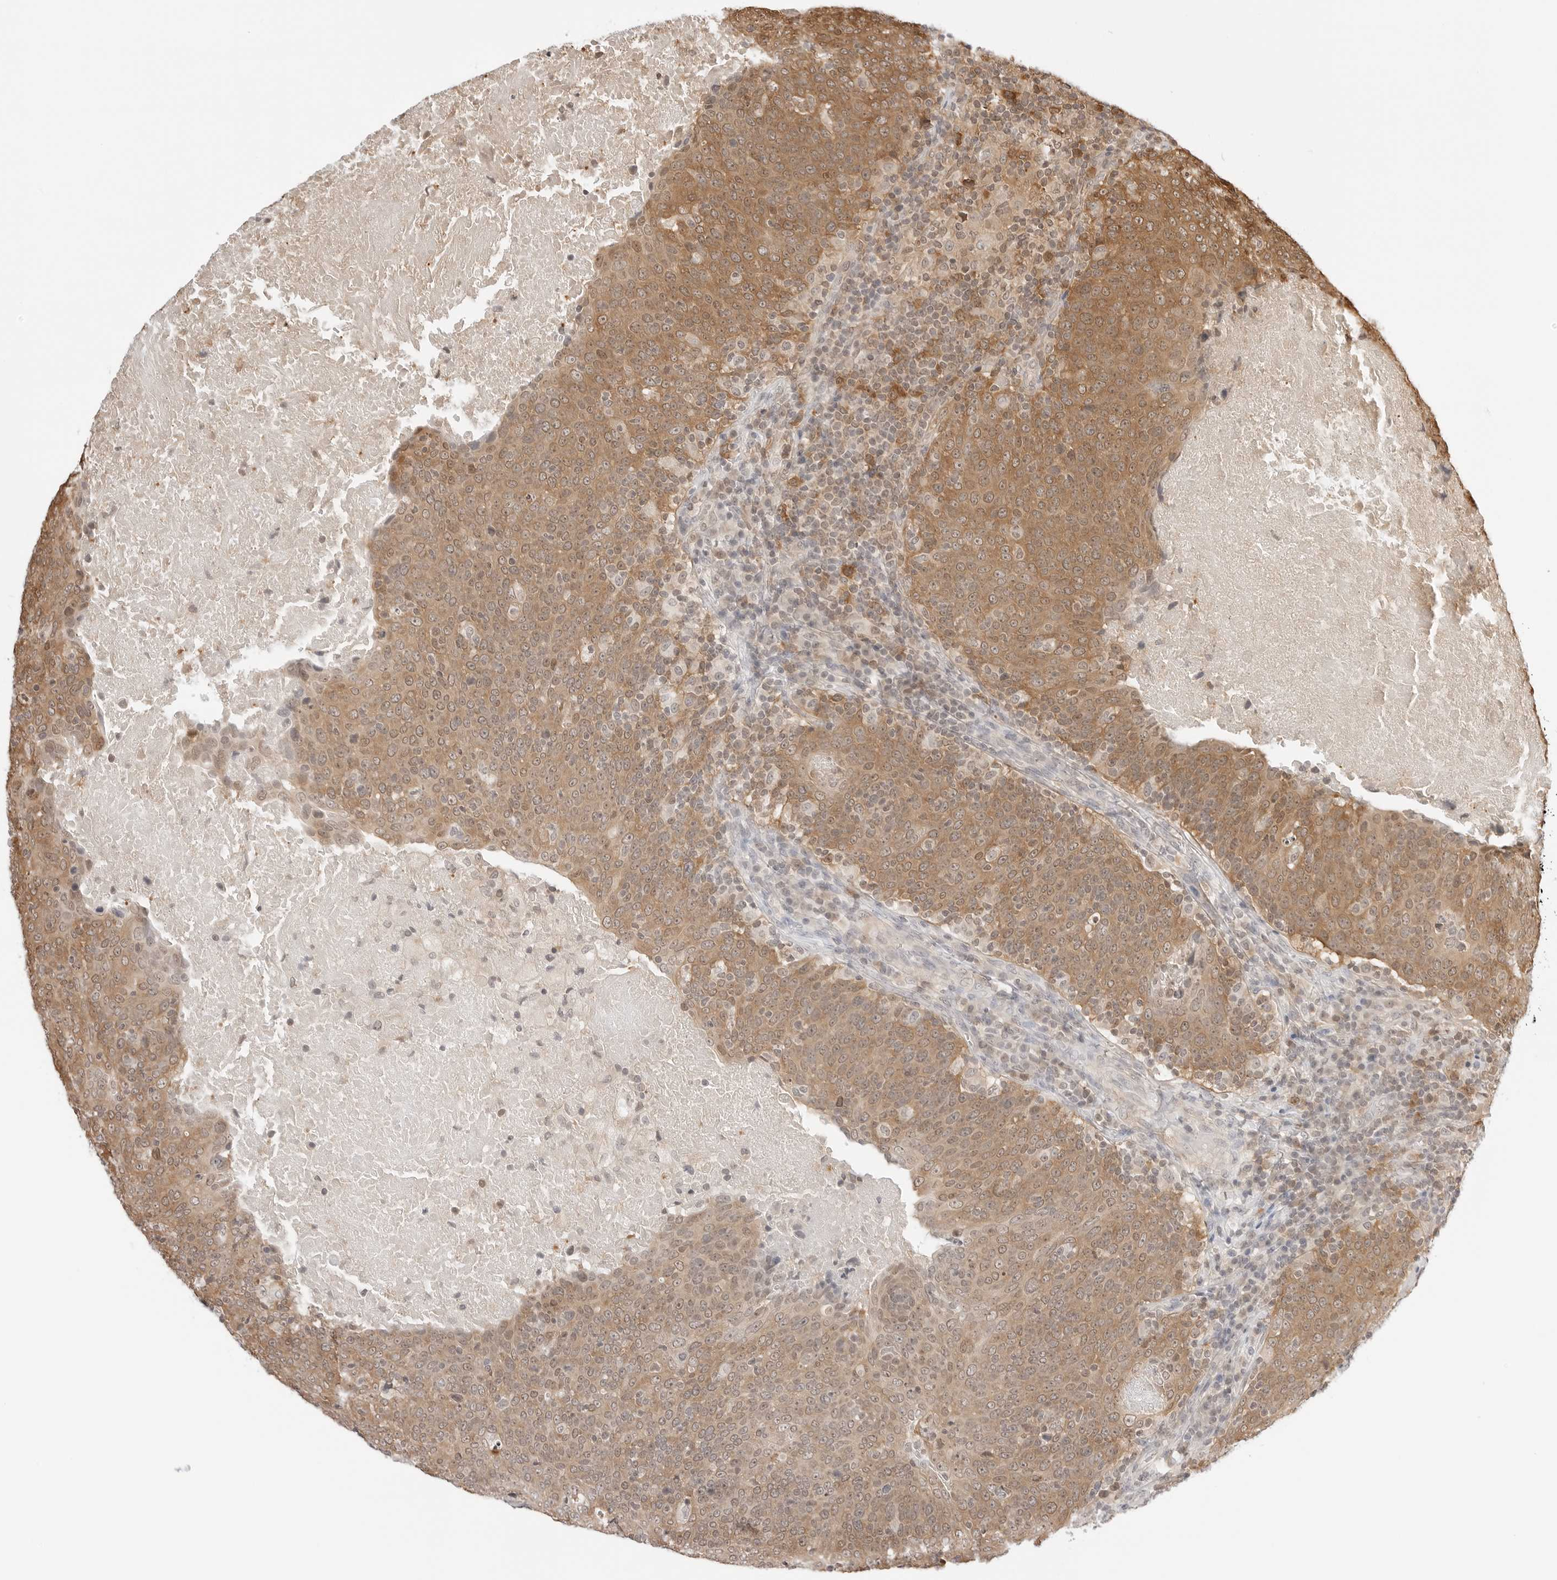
{"staining": {"intensity": "moderate", "quantity": ">75%", "location": "cytoplasmic/membranous,nuclear"}, "tissue": "head and neck cancer", "cell_type": "Tumor cells", "image_type": "cancer", "snomed": [{"axis": "morphology", "description": "Squamous cell carcinoma, NOS"}, {"axis": "morphology", "description": "Squamous cell carcinoma, metastatic, NOS"}, {"axis": "topography", "description": "Lymph node"}, {"axis": "topography", "description": "Head-Neck"}], "caption": "DAB immunohistochemical staining of human head and neck cancer (metastatic squamous cell carcinoma) demonstrates moderate cytoplasmic/membranous and nuclear protein expression in about >75% of tumor cells.", "gene": "NUDC", "patient": {"sex": "male", "age": 62}}